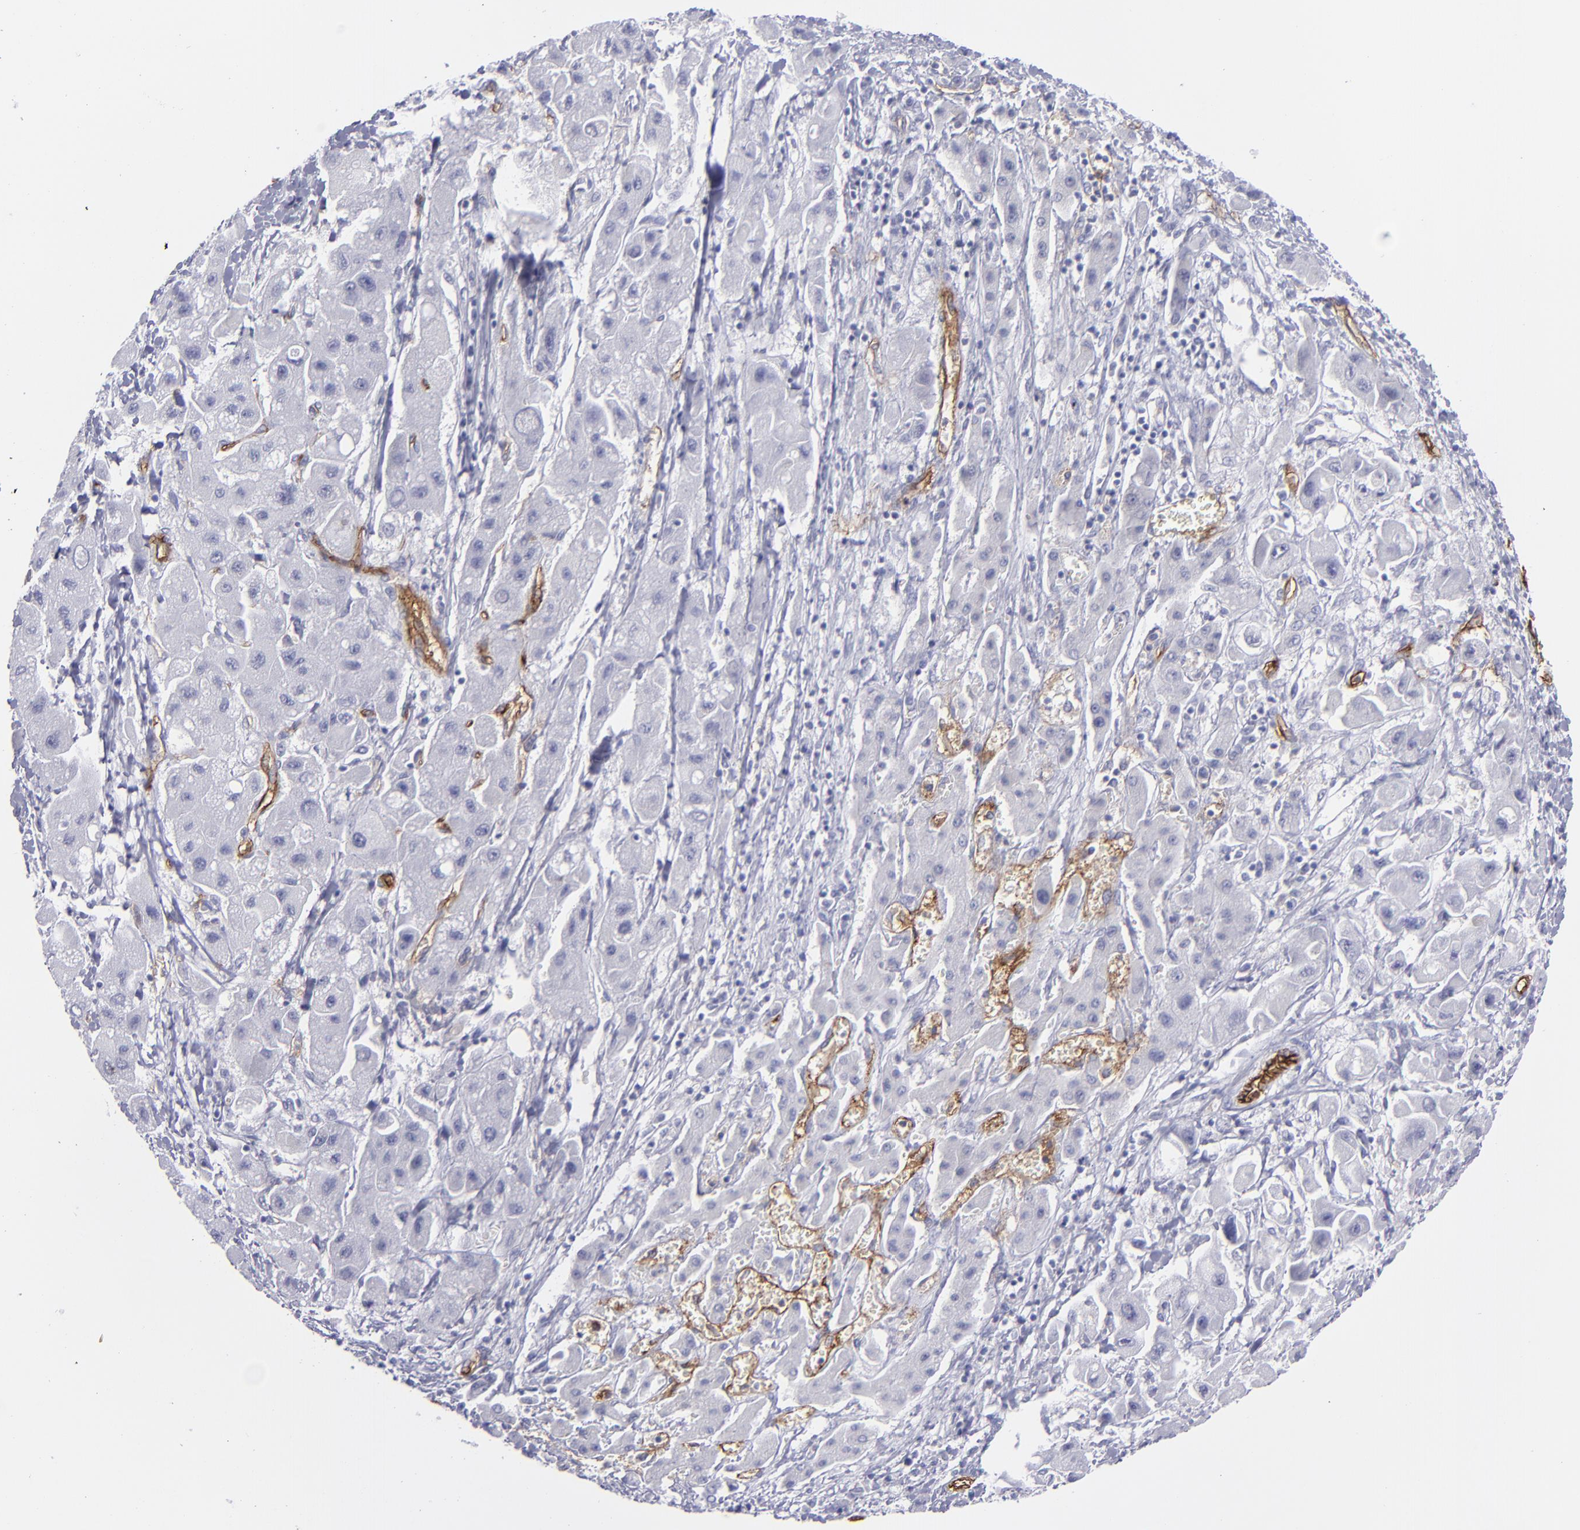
{"staining": {"intensity": "negative", "quantity": "none", "location": "none"}, "tissue": "liver cancer", "cell_type": "Tumor cells", "image_type": "cancer", "snomed": [{"axis": "morphology", "description": "Carcinoma, Hepatocellular, NOS"}, {"axis": "topography", "description": "Liver"}], "caption": "DAB (3,3'-diaminobenzidine) immunohistochemical staining of liver hepatocellular carcinoma exhibits no significant positivity in tumor cells.", "gene": "ACE", "patient": {"sex": "male", "age": 24}}